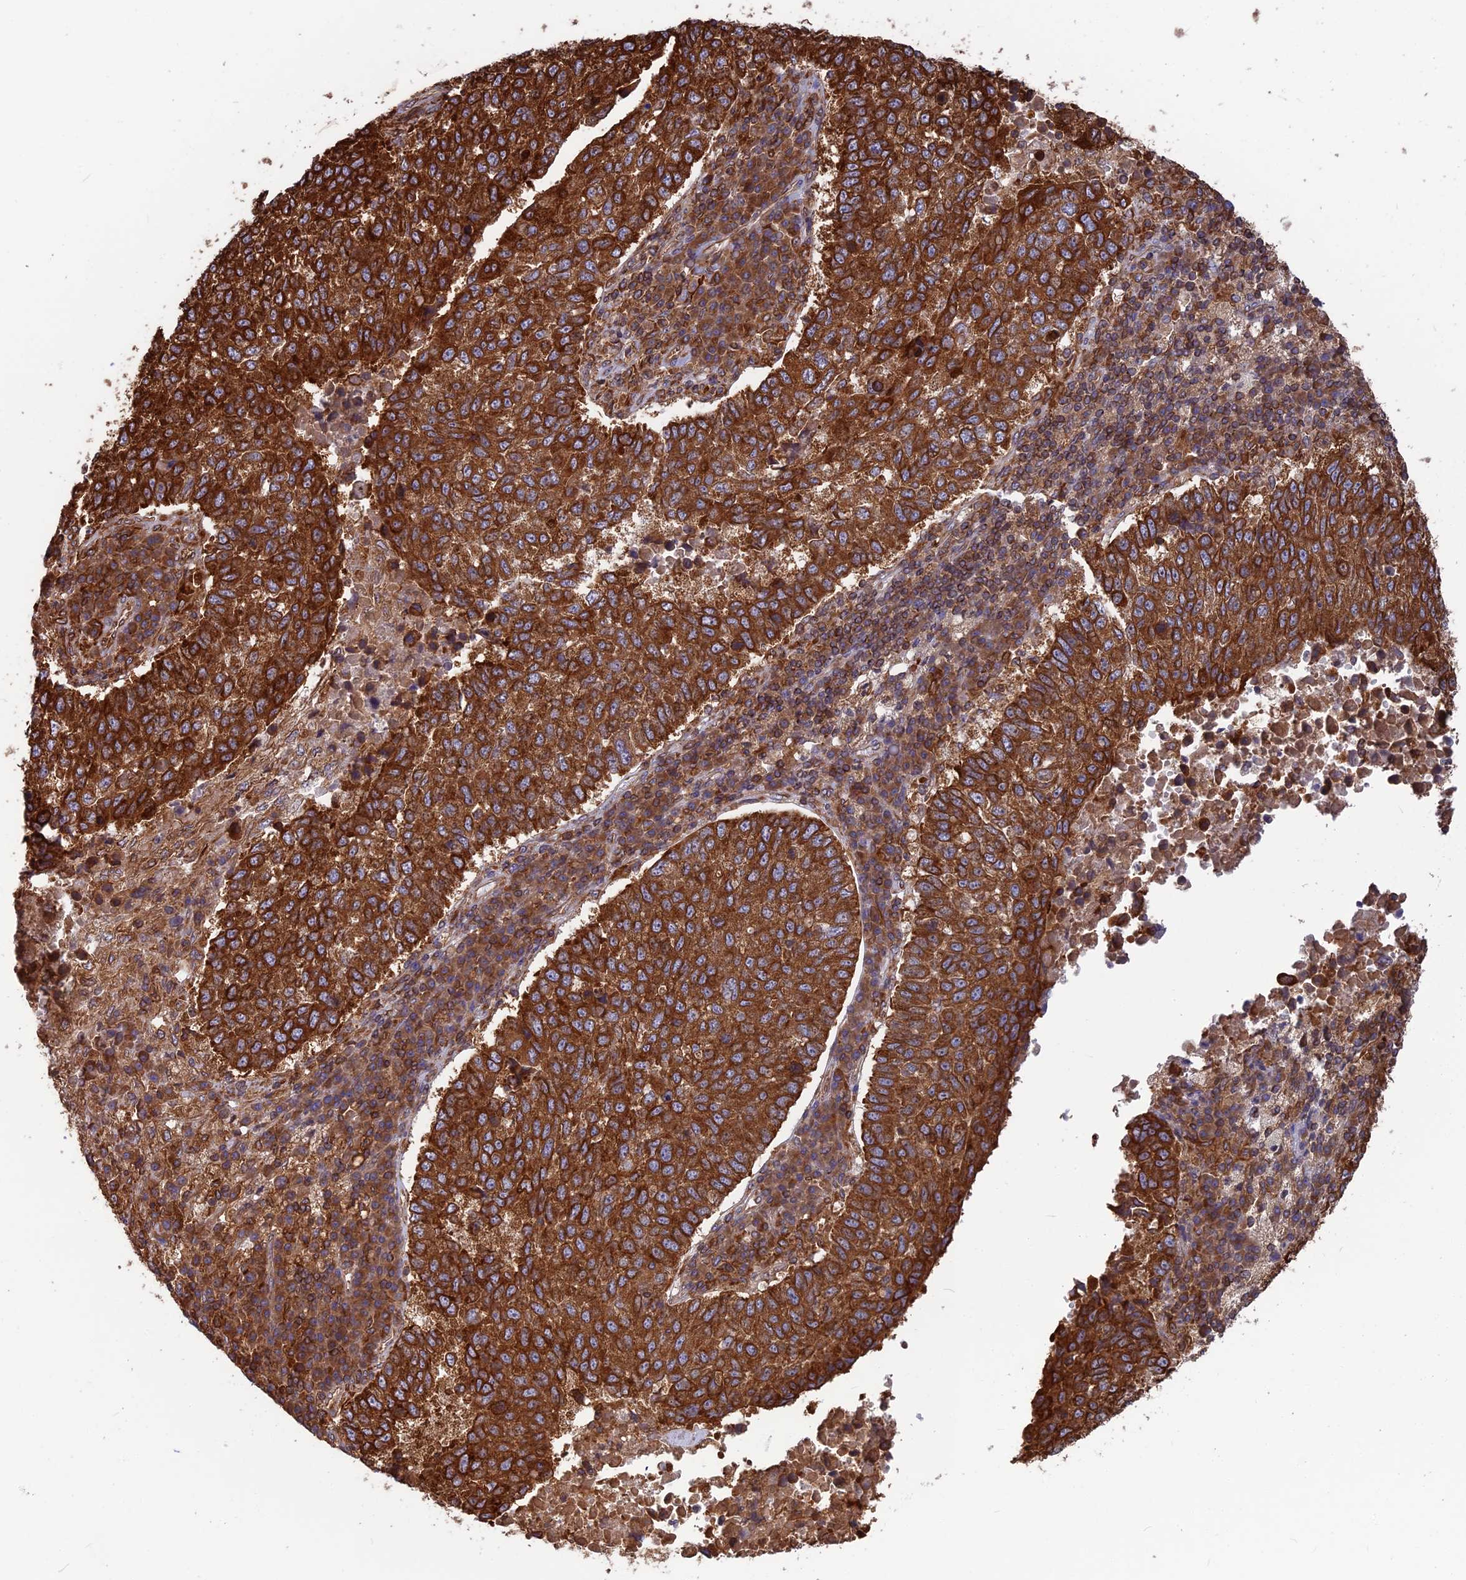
{"staining": {"intensity": "strong", "quantity": ">75%", "location": "cytoplasmic/membranous"}, "tissue": "lung cancer", "cell_type": "Tumor cells", "image_type": "cancer", "snomed": [{"axis": "morphology", "description": "Squamous cell carcinoma, NOS"}, {"axis": "topography", "description": "Lung"}], "caption": "This micrograph shows squamous cell carcinoma (lung) stained with immunohistochemistry (IHC) to label a protein in brown. The cytoplasmic/membranous of tumor cells show strong positivity for the protein. Nuclei are counter-stained blue.", "gene": "WDR1", "patient": {"sex": "male", "age": 73}}